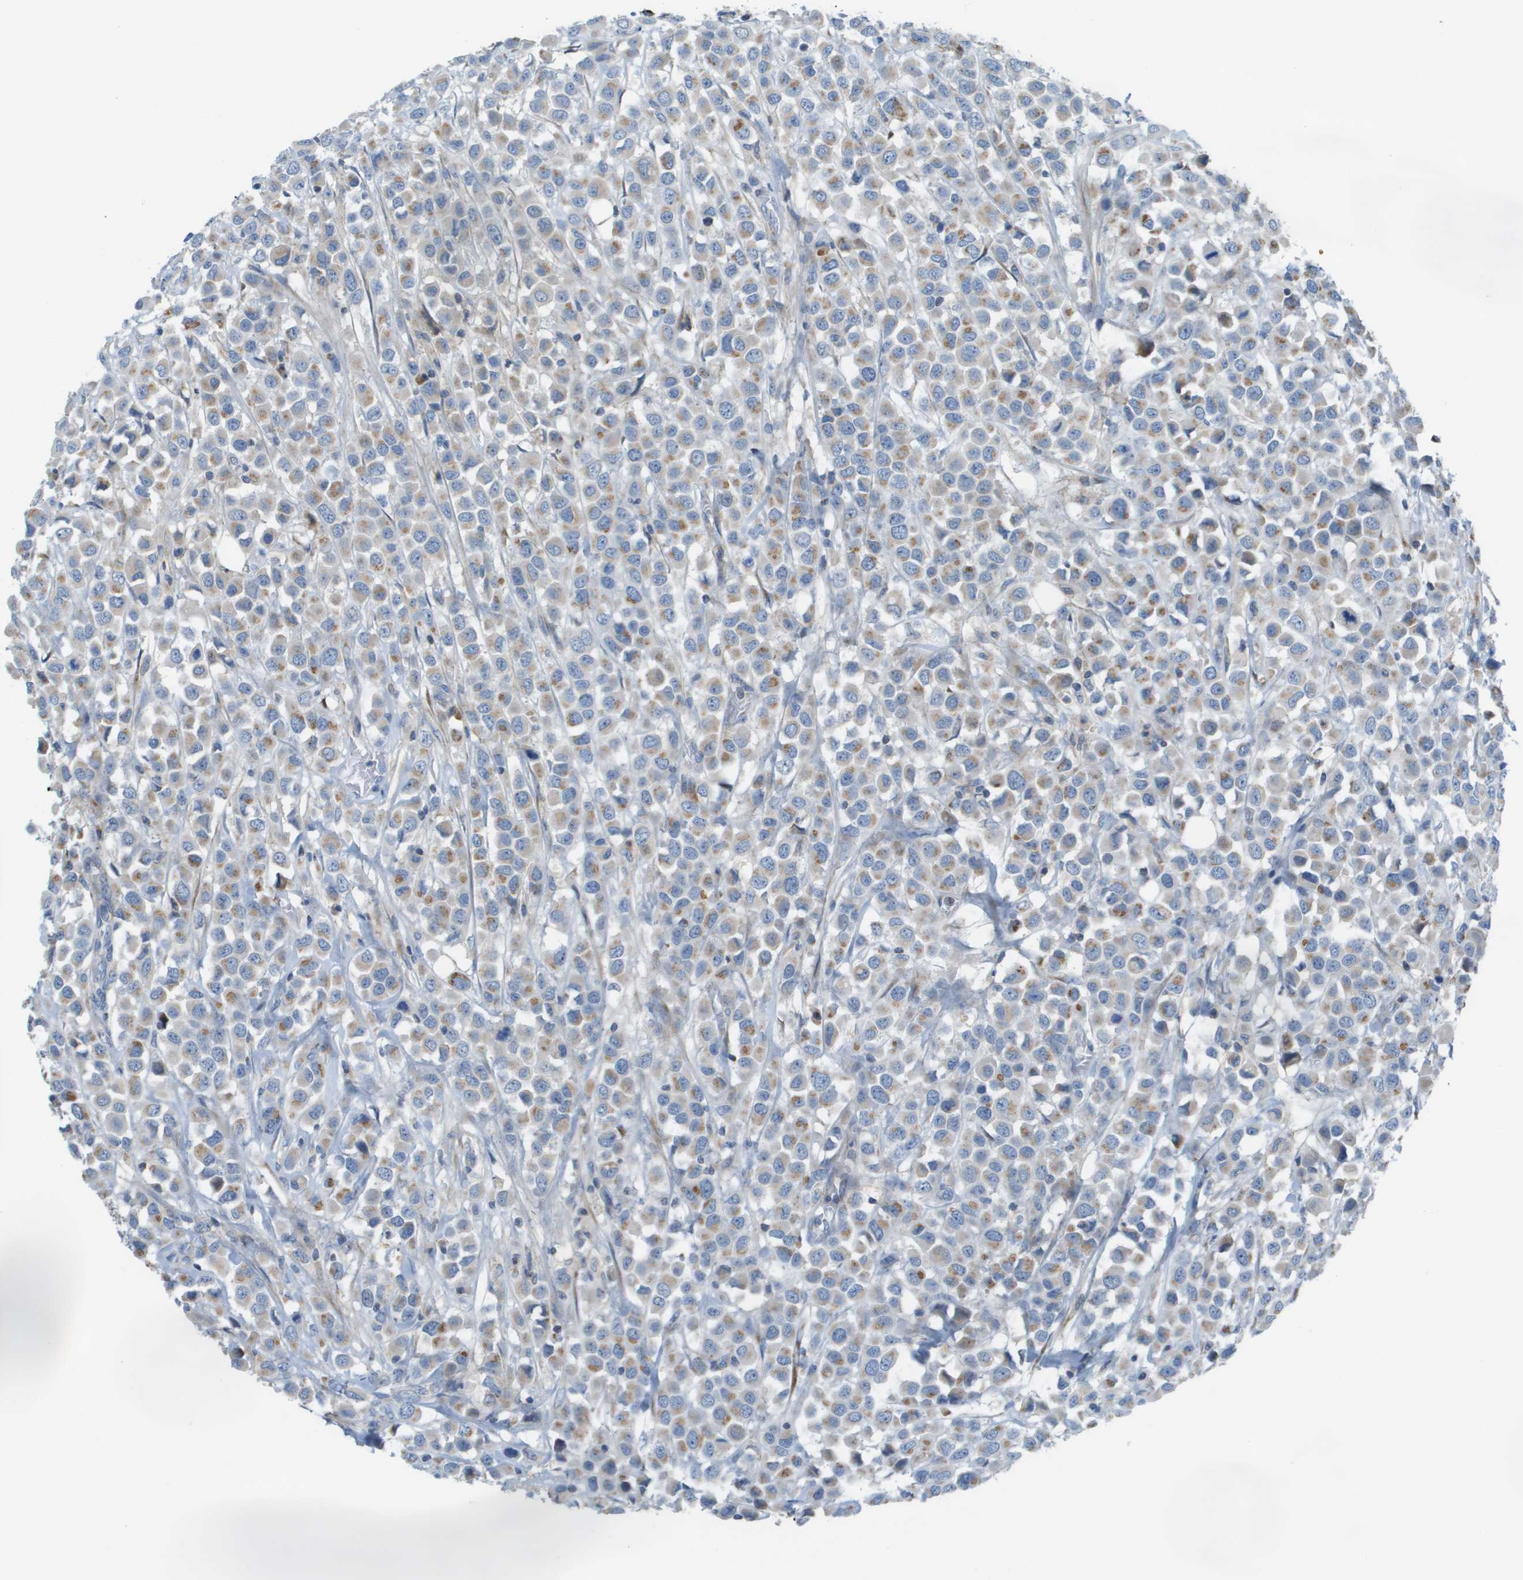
{"staining": {"intensity": "moderate", "quantity": "<25%", "location": "cytoplasmic/membranous"}, "tissue": "breast cancer", "cell_type": "Tumor cells", "image_type": "cancer", "snomed": [{"axis": "morphology", "description": "Duct carcinoma"}, {"axis": "topography", "description": "Breast"}], "caption": "A high-resolution photomicrograph shows IHC staining of breast intraductal carcinoma, which displays moderate cytoplasmic/membranous positivity in approximately <25% of tumor cells. Using DAB (brown) and hematoxylin (blue) stains, captured at high magnification using brightfield microscopy.", "gene": "GALNT6", "patient": {"sex": "female", "age": 61}}